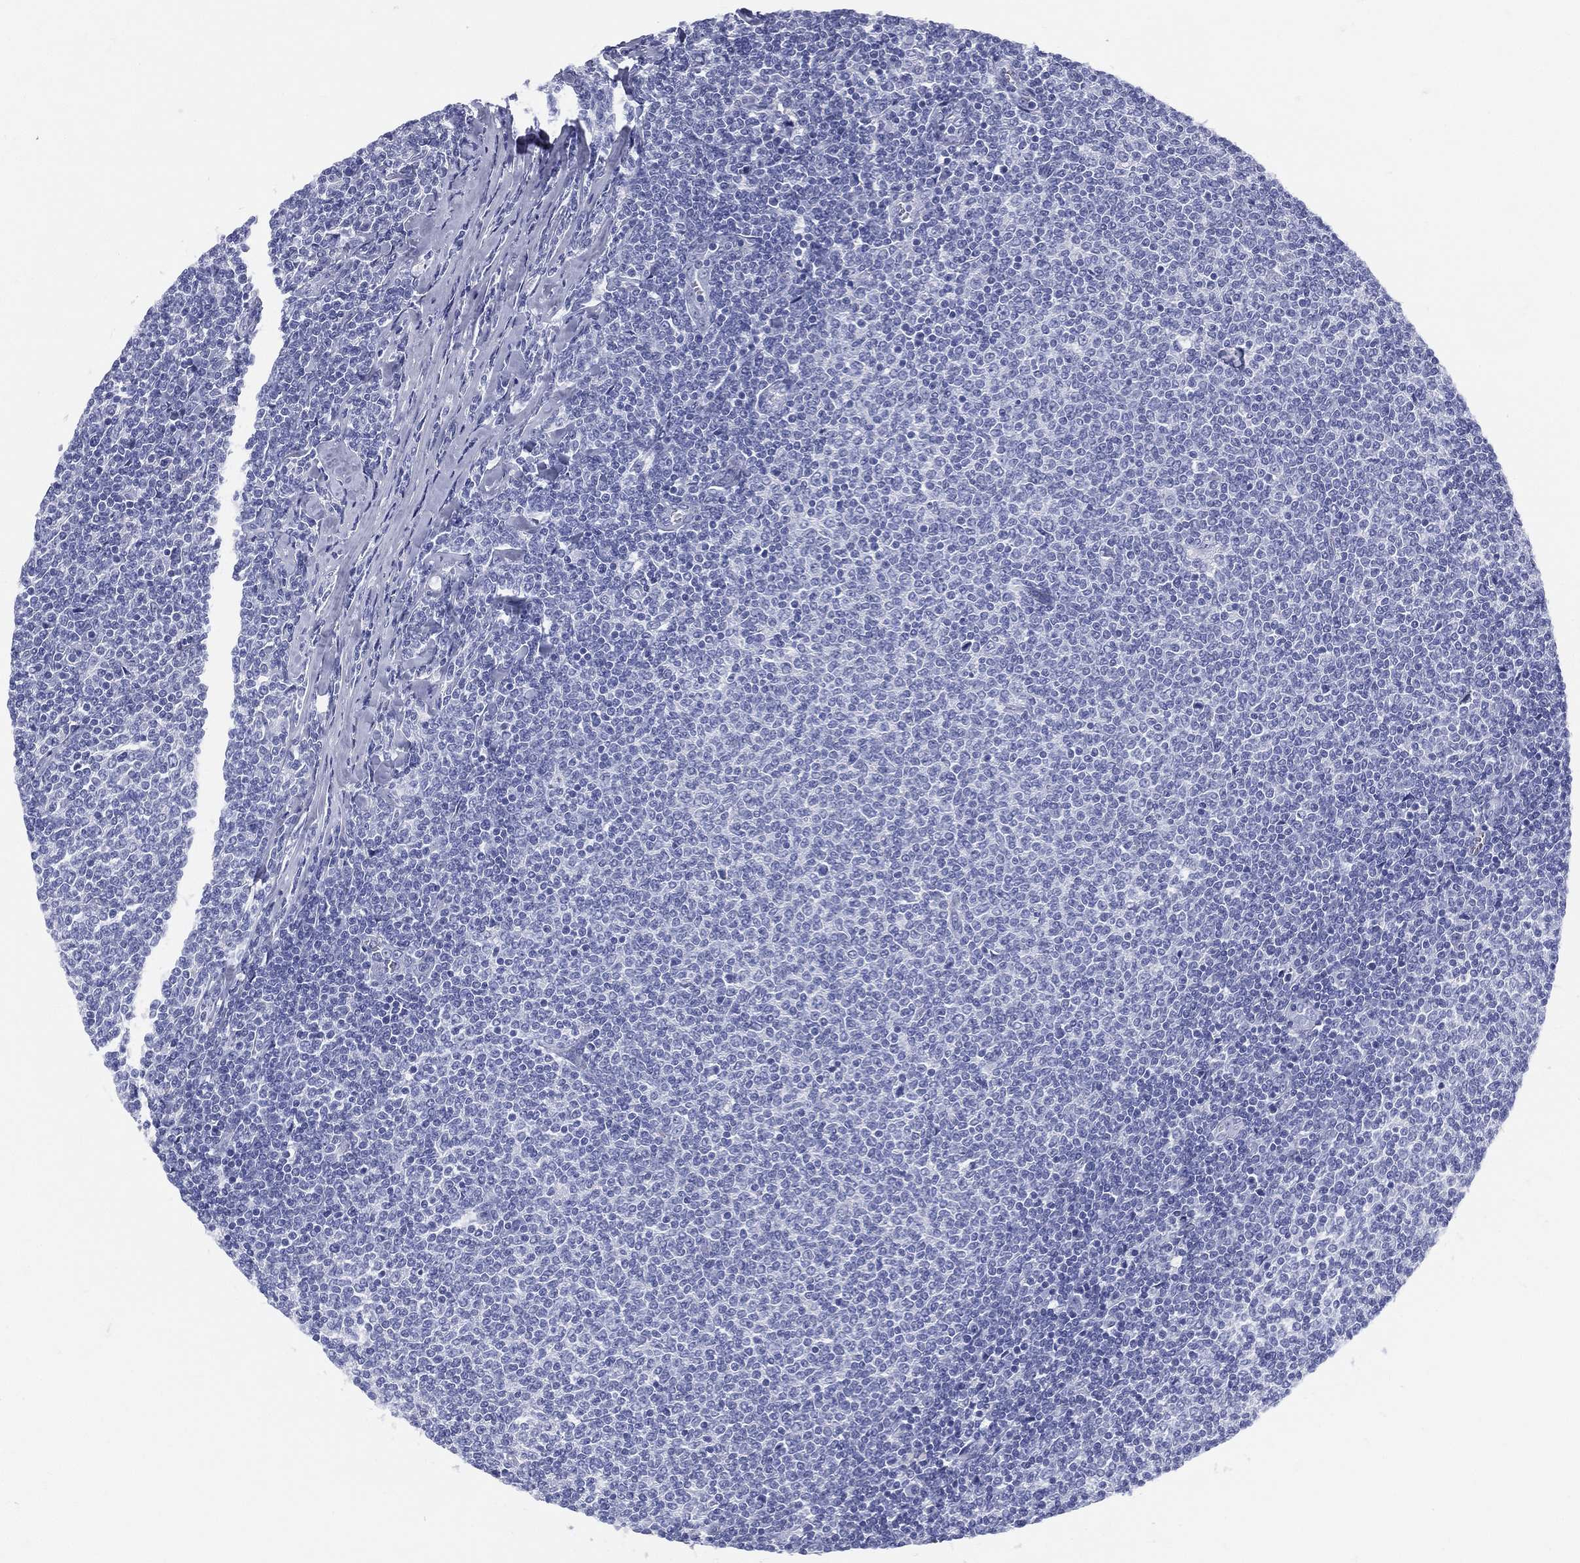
{"staining": {"intensity": "negative", "quantity": "none", "location": "none"}, "tissue": "lymphoma", "cell_type": "Tumor cells", "image_type": "cancer", "snomed": [{"axis": "morphology", "description": "Malignant lymphoma, non-Hodgkin's type, Low grade"}, {"axis": "topography", "description": "Lymph node"}], "caption": "IHC photomicrograph of low-grade malignant lymphoma, non-Hodgkin's type stained for a protein (brown), which exhibits no positivity in tumor cells.", "gene": "ETNPPL", "patient": {"sex": "male", "age": 52}}